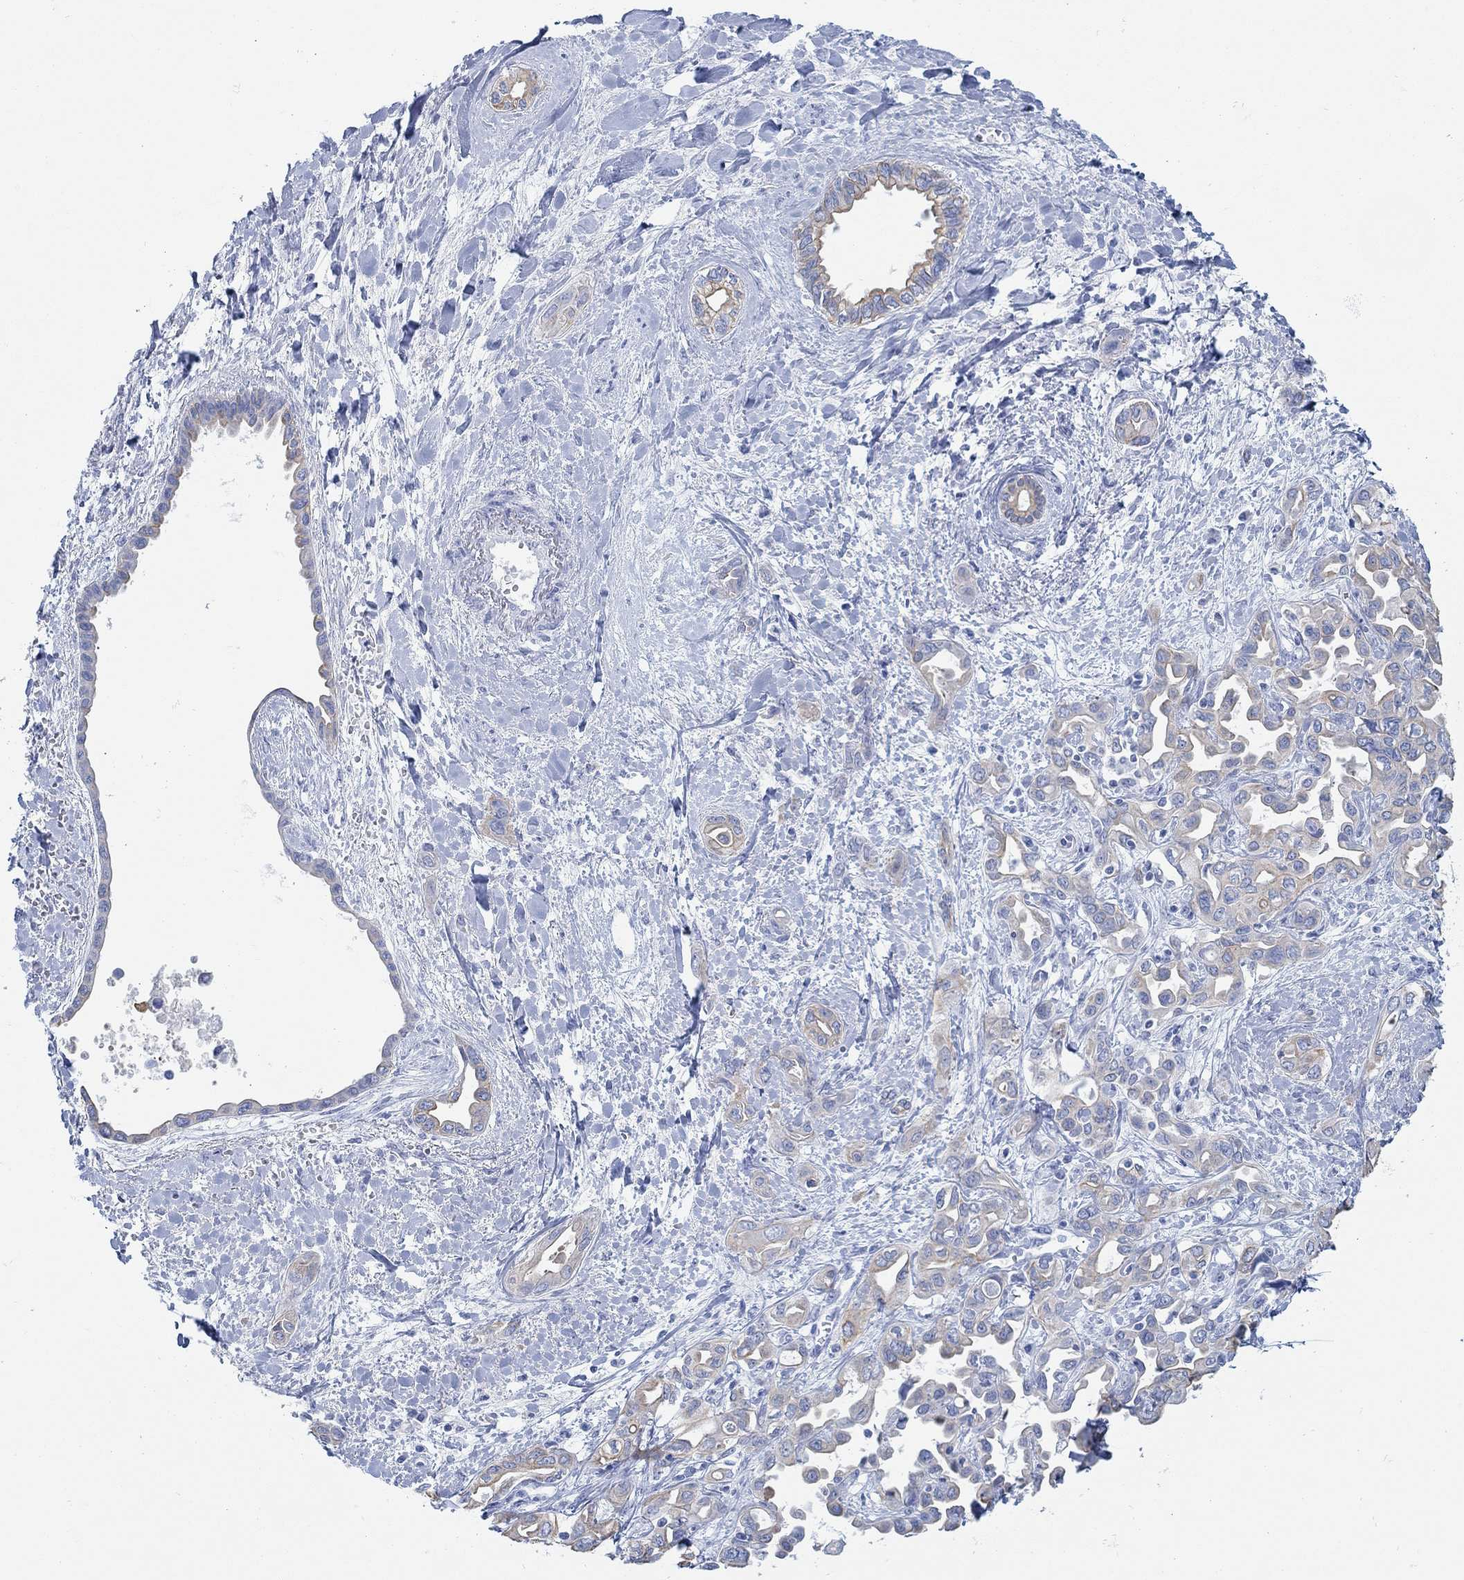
{"staining": {"intensity": "weak", "quantity": "25%-75%", "location": "cytoplasmic/membranous"}, "tissue": "liver cancer", "cell_type": "Tumor cells", "image_type": "cancer", "snomed": [{"axis": "morphology", "description": "Cholangiocarcinoma"}, {"axis": "topography", "description": "Liver"}], "caption": "Liver cancer (cholangiocarcinoma) stained for a protein shows weak cytoplasmic/membranous positivity in tumor cells.", "gene": "AK8", "patient": {"sex": "female", "age": 64}}